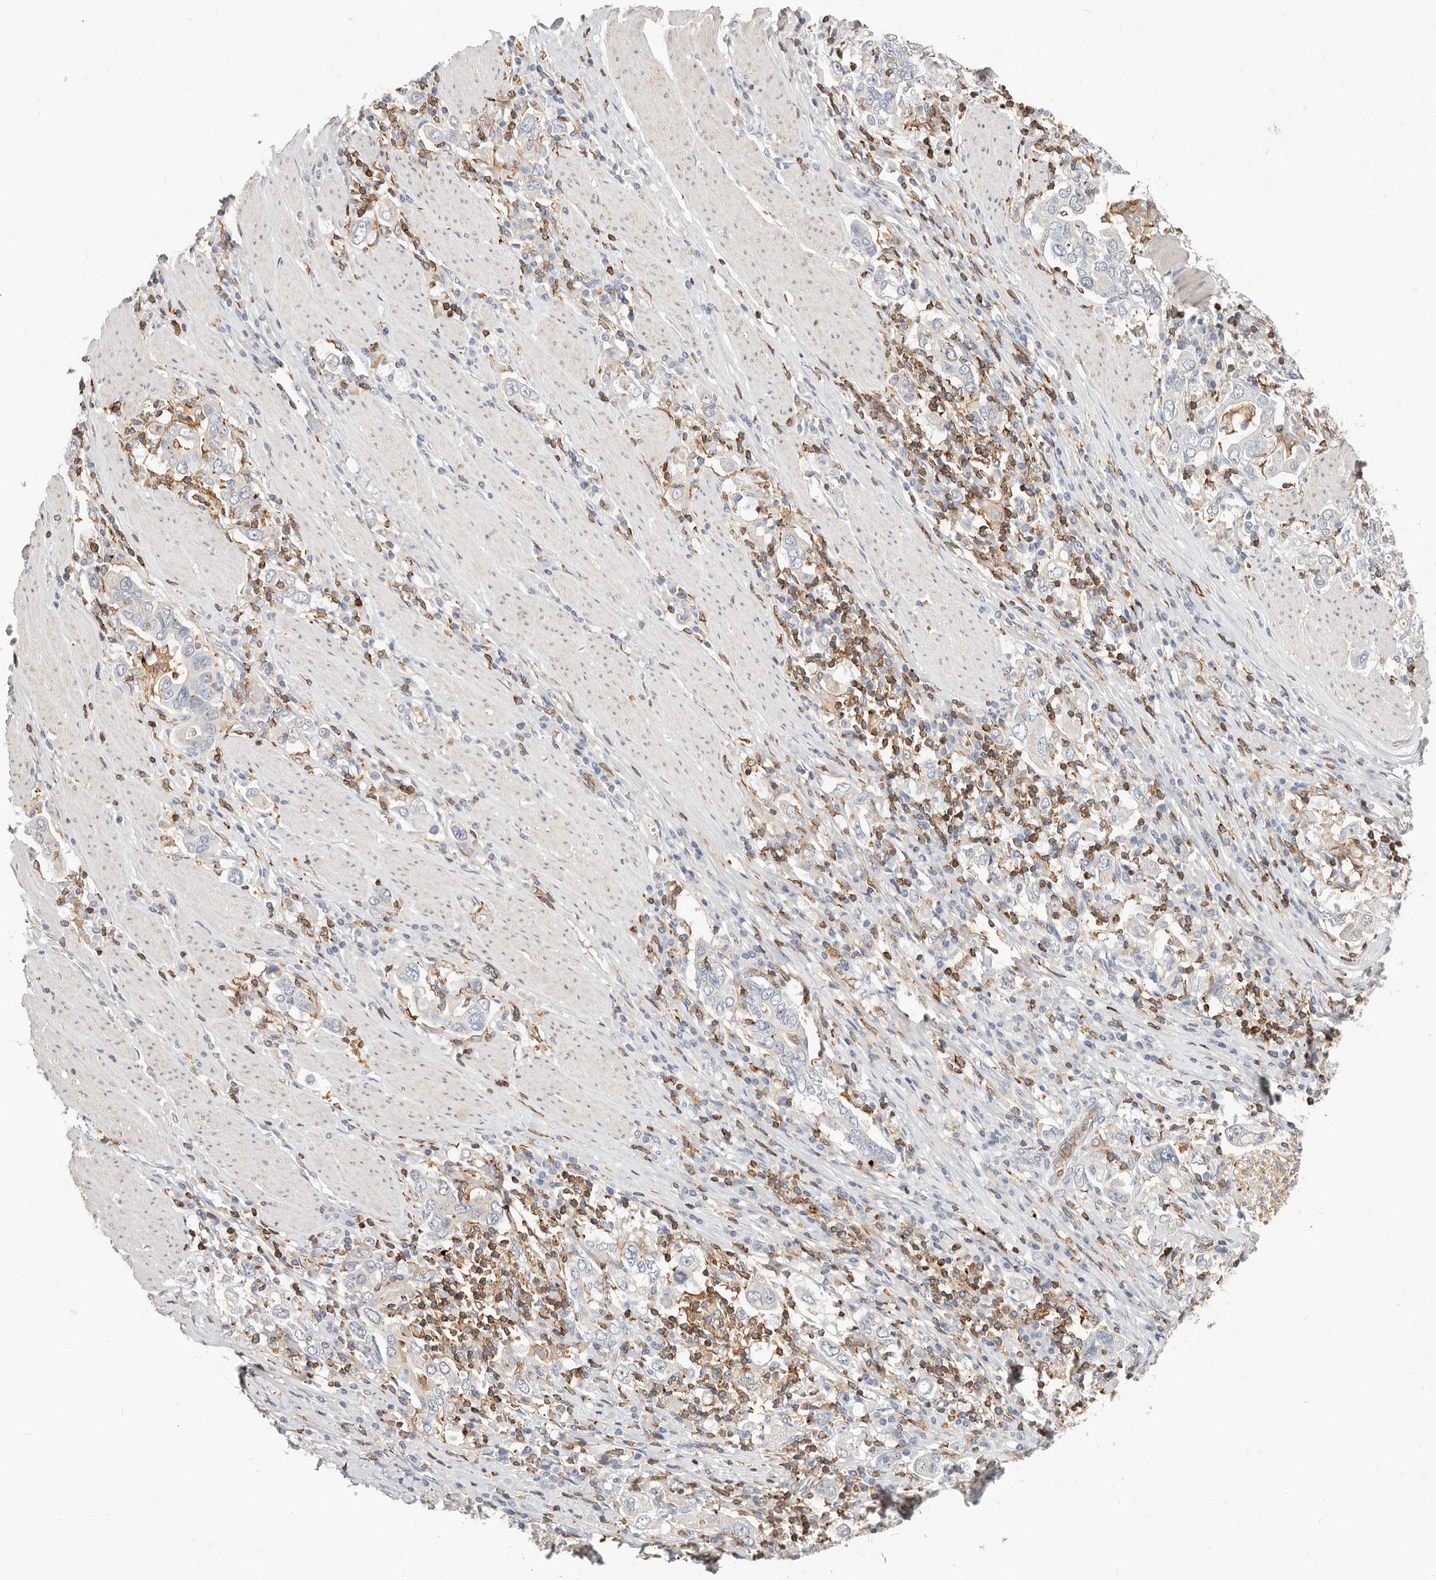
{"staining": {"intensity": "negative", "quantity": "none", "location": "none"}, "tissue": "stomach cancer", "cell_type": "Tumor cells", "image_type": "cancer", "snomed": [{"axis": "morphology", "description": "Adenocarcinoma, NOS"}, {"axis": "topography", "description": "Stomach, upper"}], "caption": "Tumor cells are negative for brown protein staining in stomach cancer.", "gene": "TMEM63B", "patient": {"sex": "male", "age": 62}}